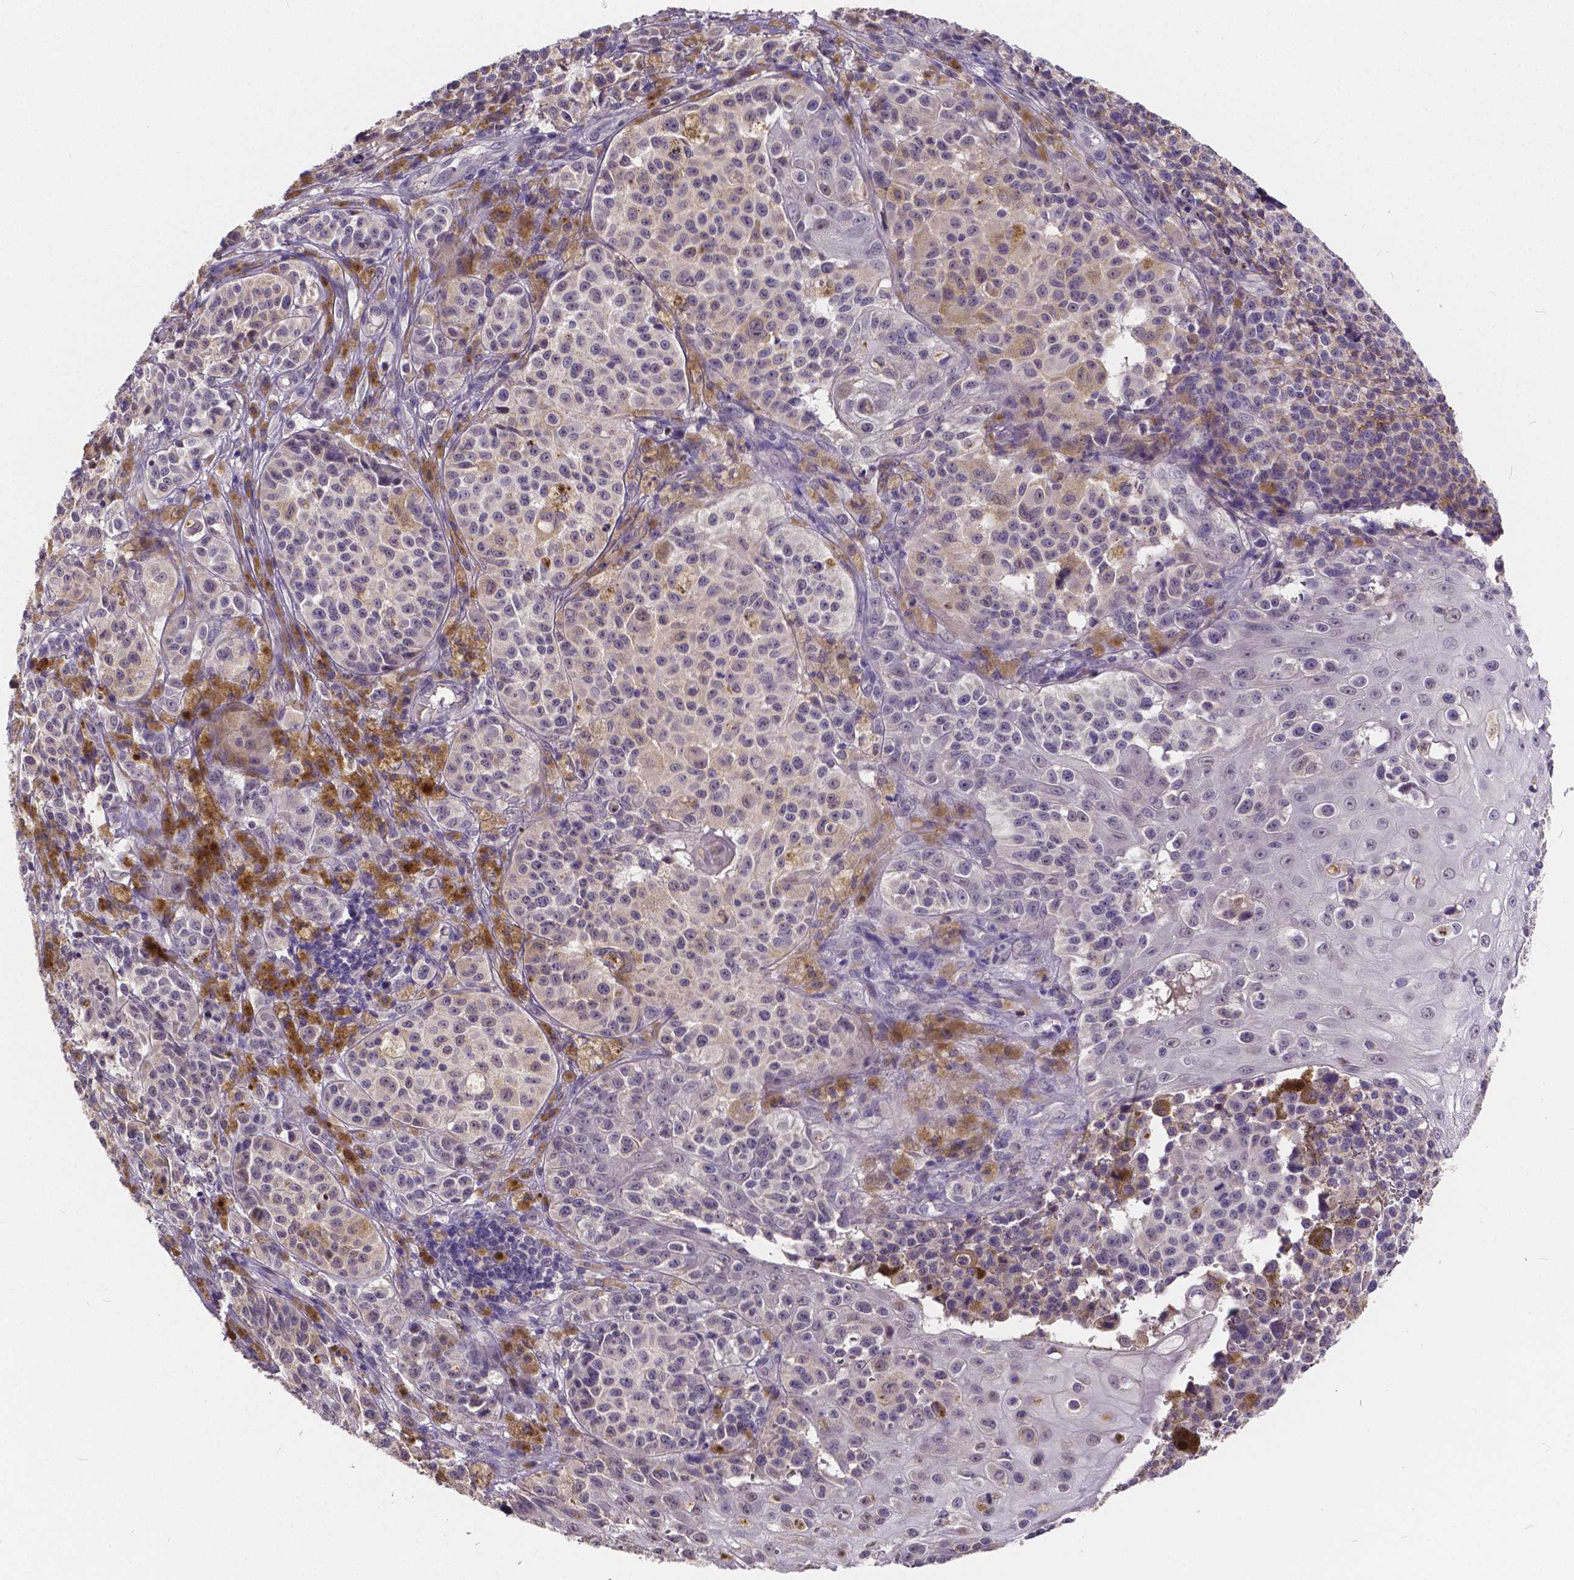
{"staining": {"intensity": "negative", "quantity": "none", "location": "none"}, "tissue": "melanoma", "cell_type": "Tumor cells", "image_type": "cancer", "snomed": [{"axis": "morphology", "description": "Malignant melanoma, NOS"}, {"axis": "topography", "description": "Skin"}], "caption": "Immunohistochemical staining of malignant melanoma demonstrates no significant staining in tumor cells. Brightfield microscopy of immunohistochemistry (IHC) stained with DAB (brown) and hematoxylin (blue), captured at high magnification.", "gene": "CTNNA2", "patient": {"sex": "female", "age": 58}}